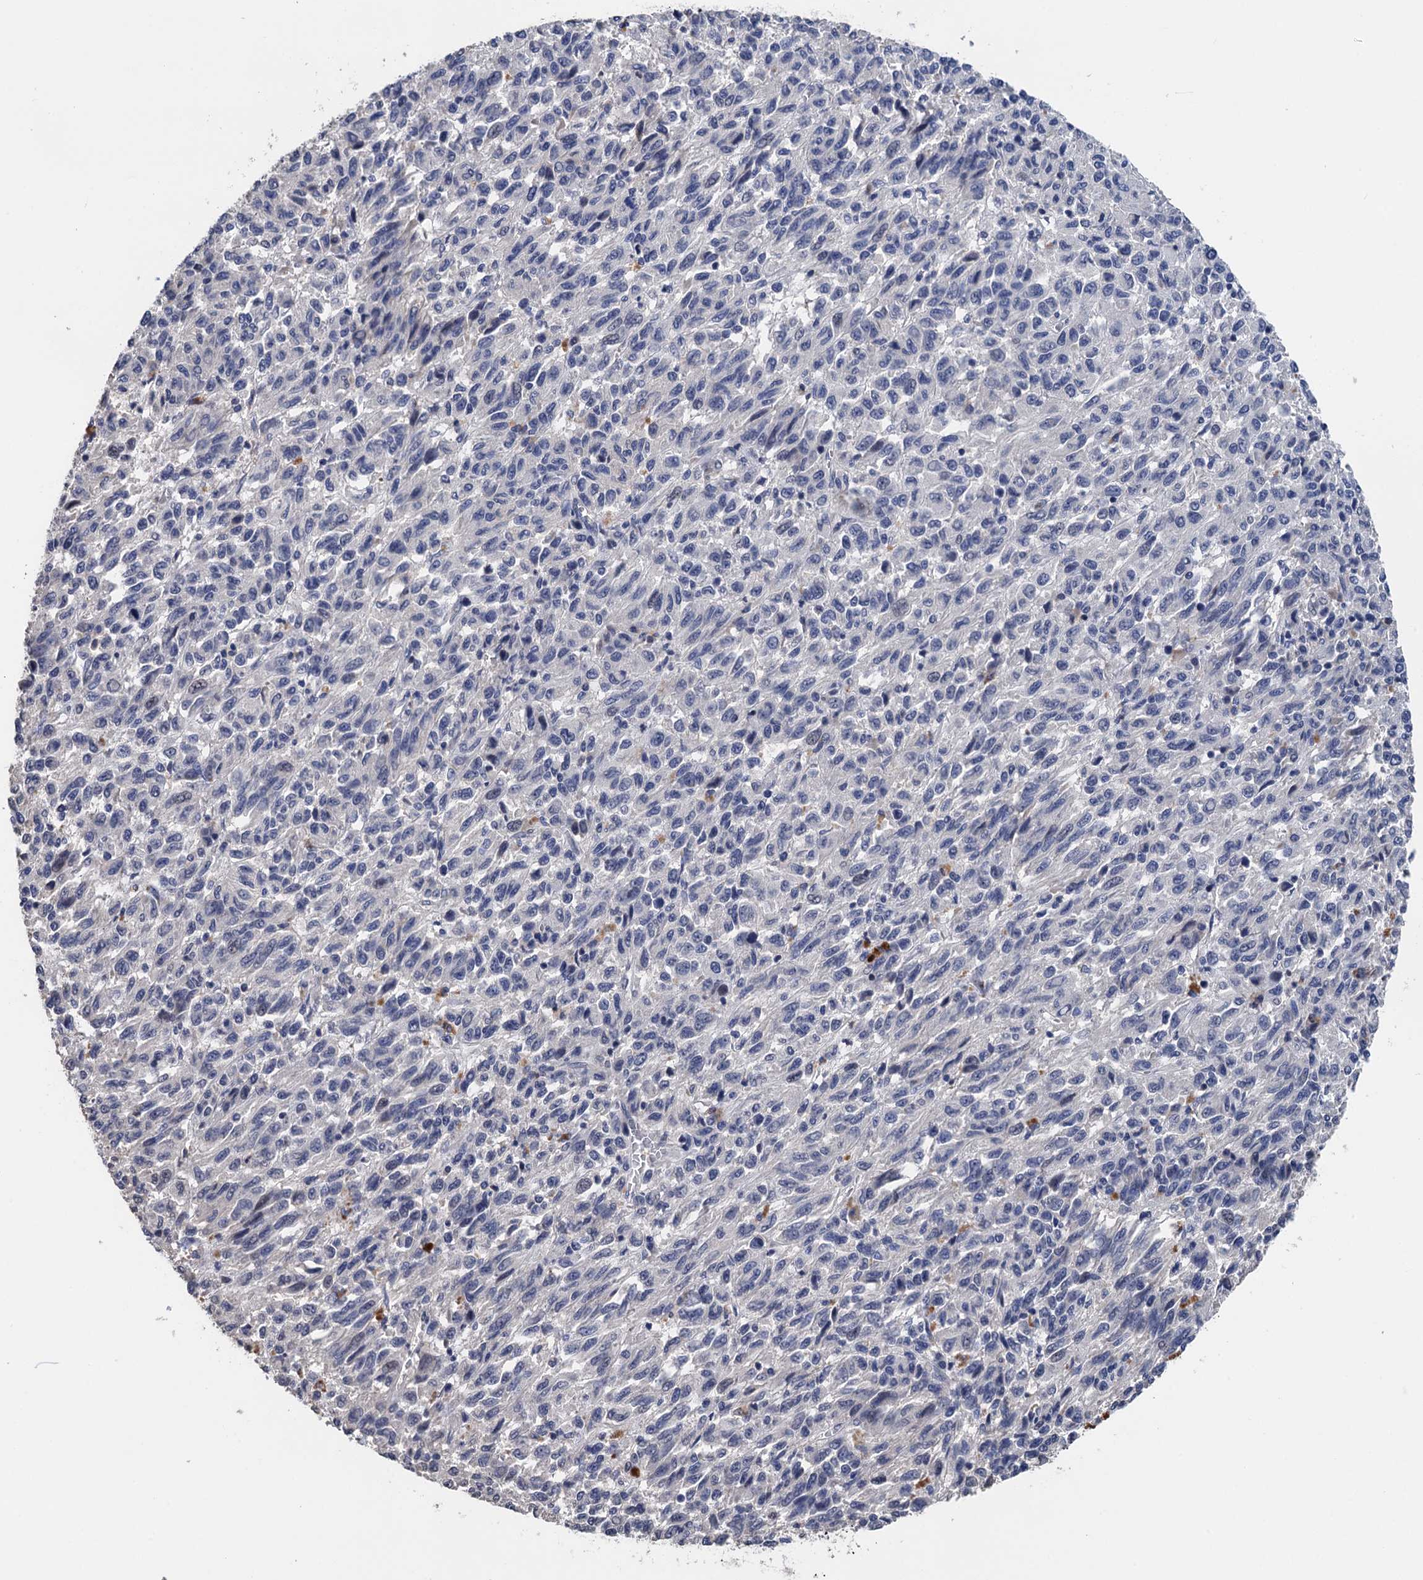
{"staining": {"intensity": "negative", "quantity": "none", "location": "none"}, "tissue": "melanoma", "cell_type": "Tumor cells", "image_type": "cancer", "snomed": [{"axis": "morphology", "description": "Malignant melanoma, Metastatic site"}, {"axis": "topography", "description": "Lung"}], "caption": "Tumor cells are negative for brown protein staining in malignant melanoma (metastatic site).", "gene": "ART5", "patient": {"sex": "male", "age": 64}}